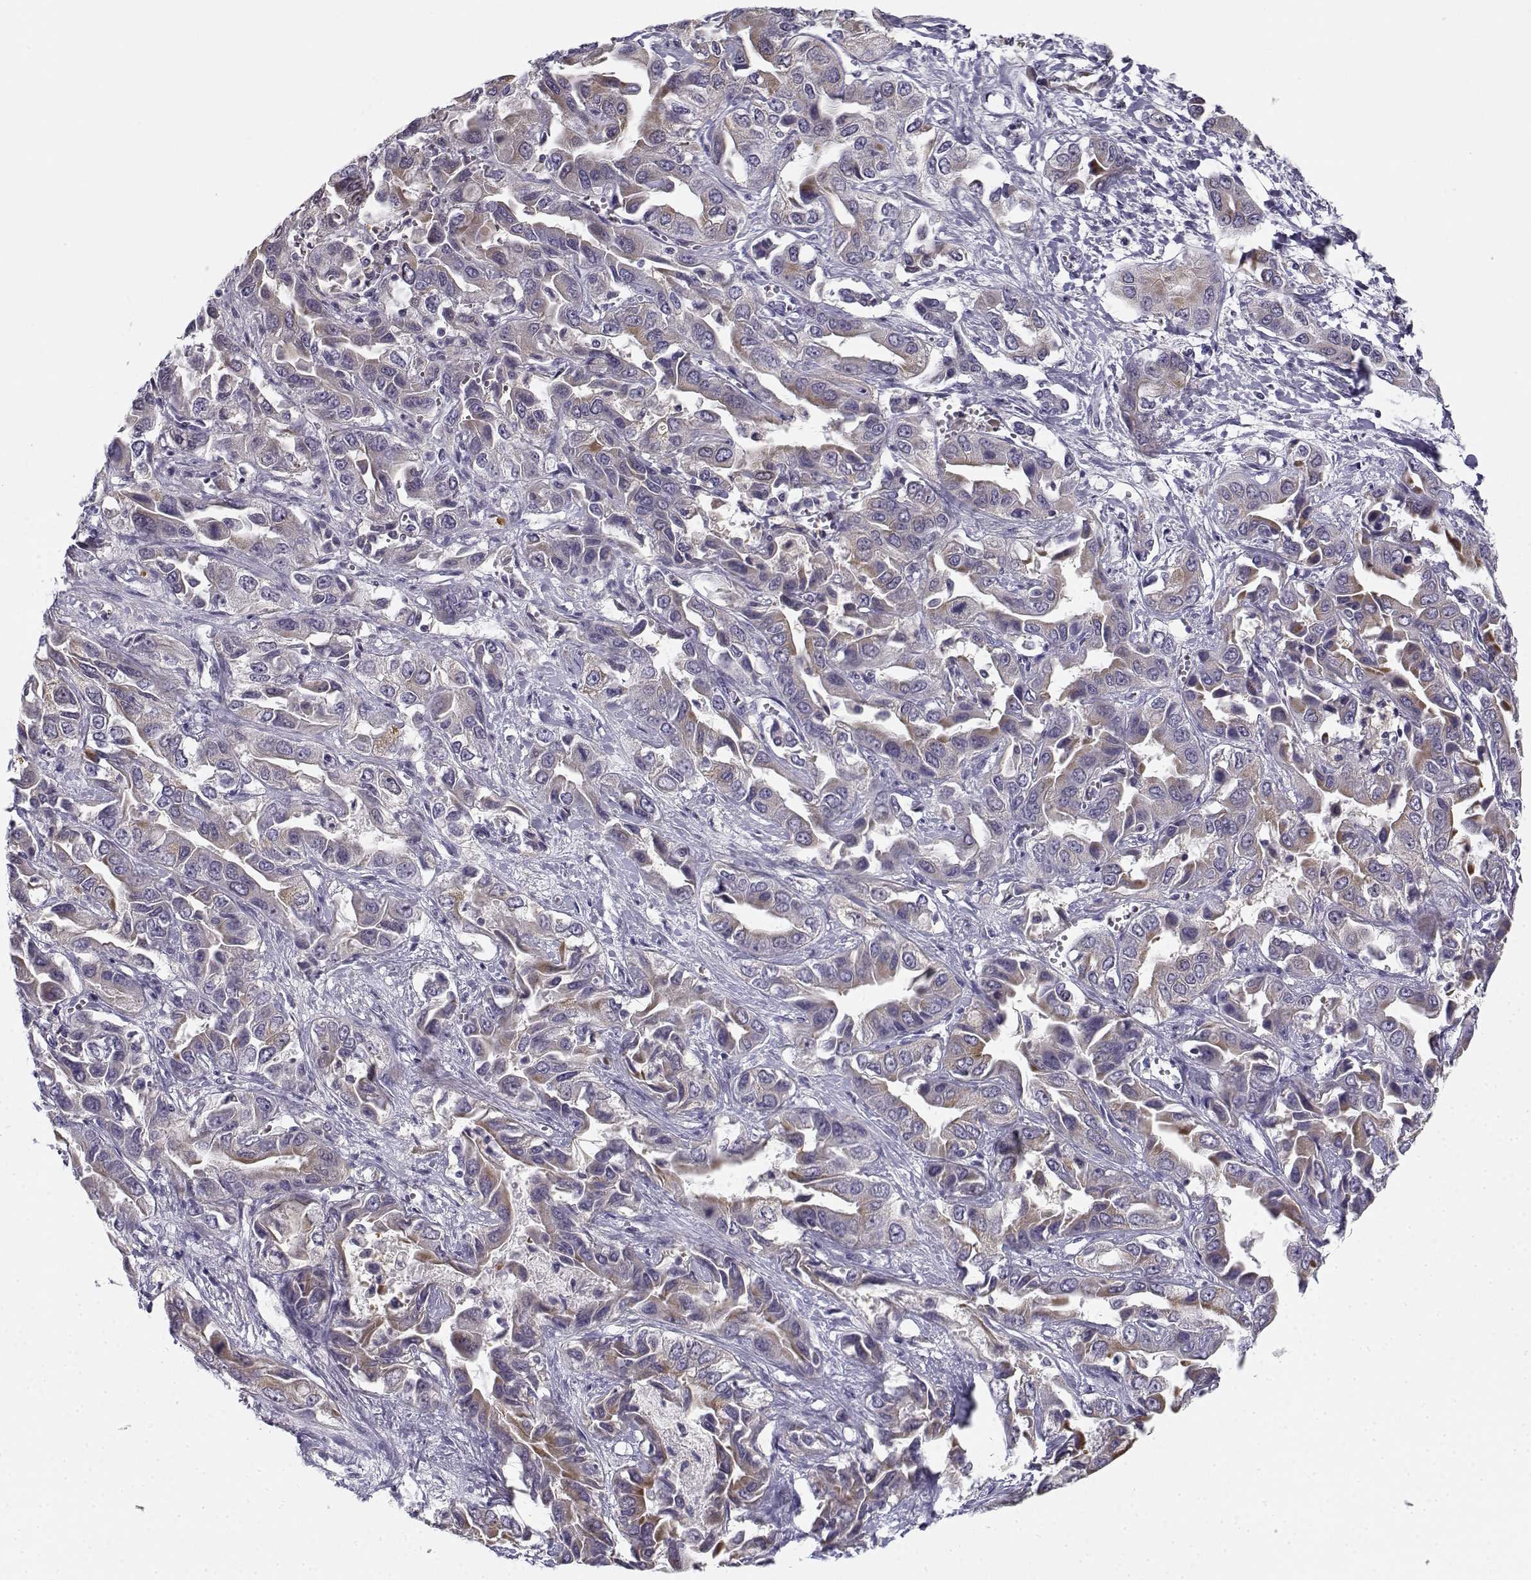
{"staining": {"intensity": "weak", "quantity": ">75%", "location": "cytoplasmic/membranous"}, "tissue": "liver cancer", "cell_type": "Tumor cells", "image_type": "cancer", "snomed": [{"axis": "morphology", "description": "Cholangiocarcinoma"}, {"axis": "topography", "description": "Liver"}], "caption": "About >75% of tumor cells in liver cancer (cholangiocarcinoma) demonstrate weak cytoplasmic/membranous protein staining as visualized by brown immunohistochemical staining.", "gene": "CREB3L3", "patient": {"sex": "female", "age": 52}}